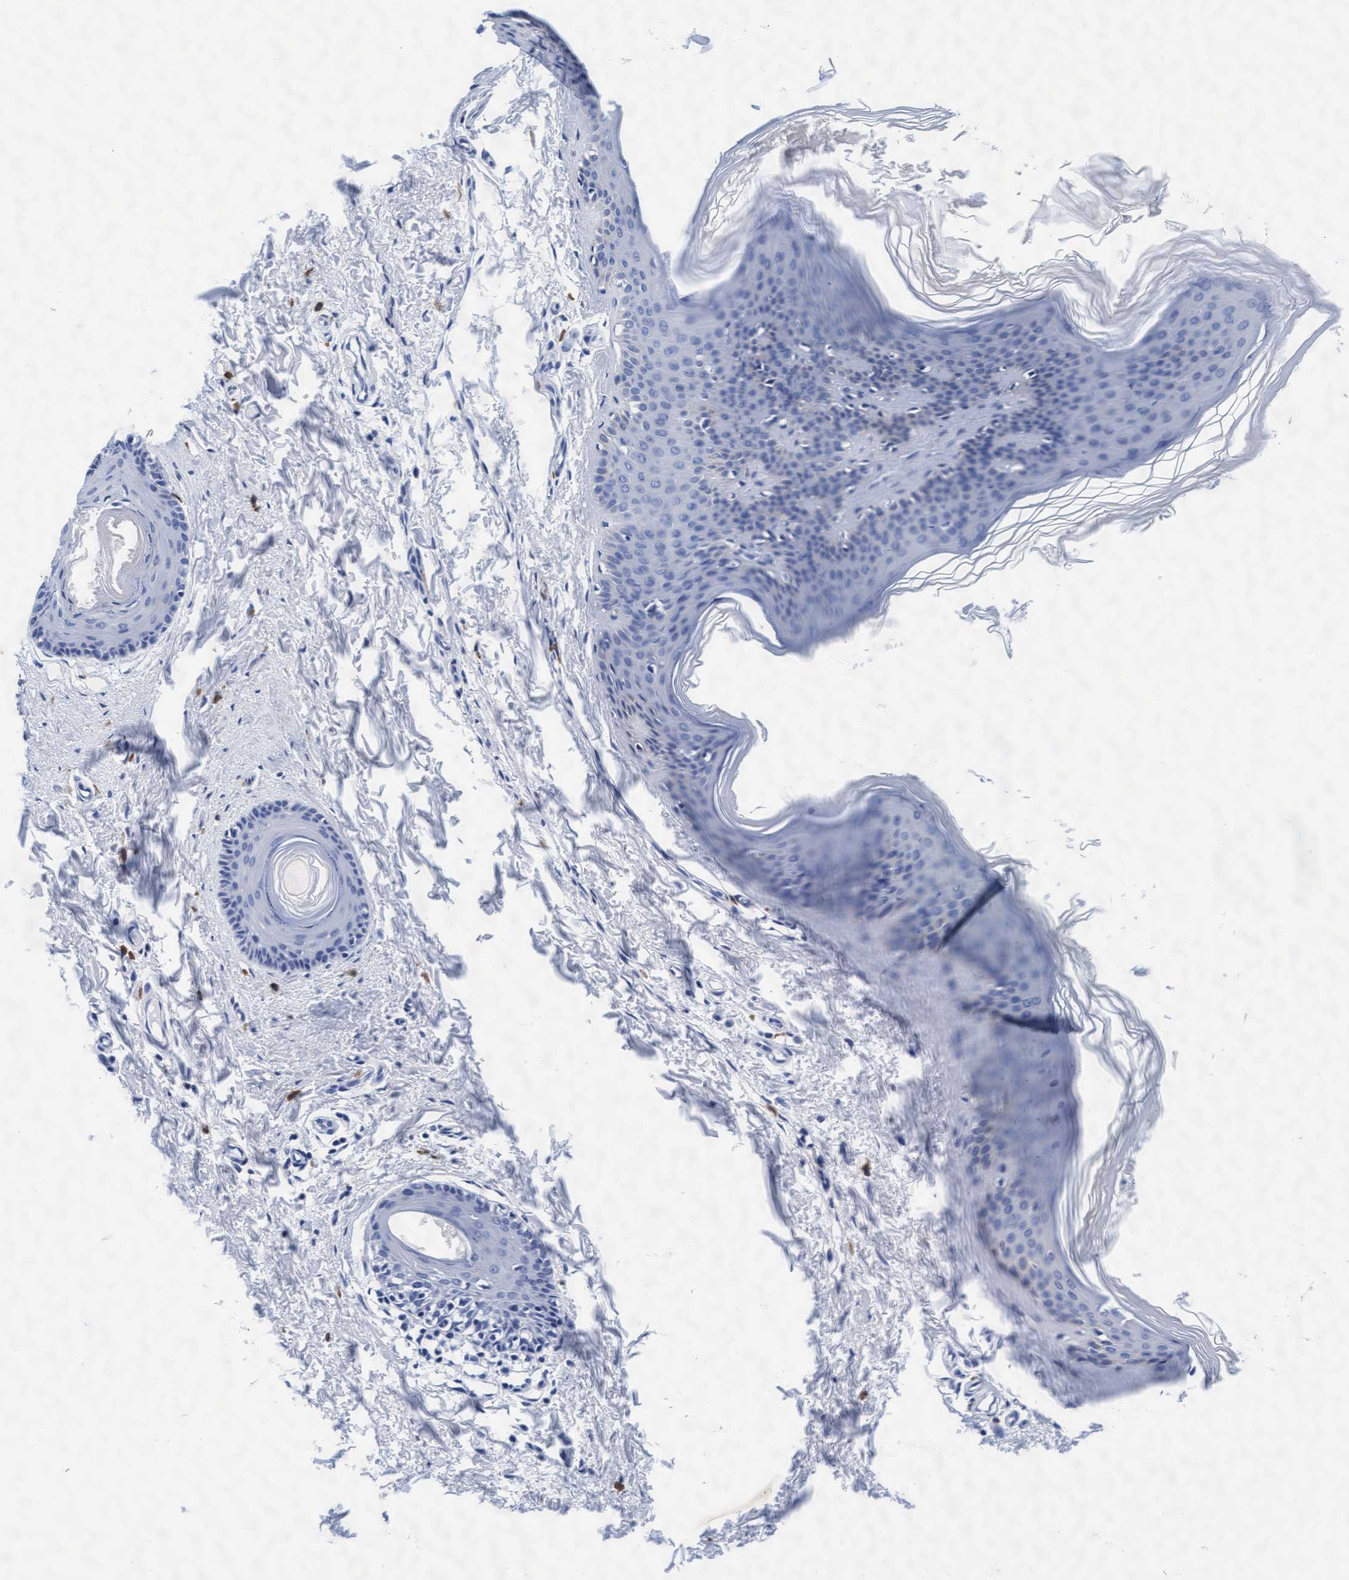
{"staining": {"intensity": "negative", "quantity": "none", "location": "none"}, "tissue": "skin", "cell_type": "Fibroblasts", "image_type": "normal", "snomed": [{"axis": "morphology", "description": "Normal tissue, NOS"}, {"axis": "topography", "description": "Skin"}], "caption": "High power microscopy image of an immunohistochemistry photomicrograph of normal skin, revealing no significant staining in fibroblasts.", "gene": "ARSG", "patient": {"sex": "female", "age": 27}}